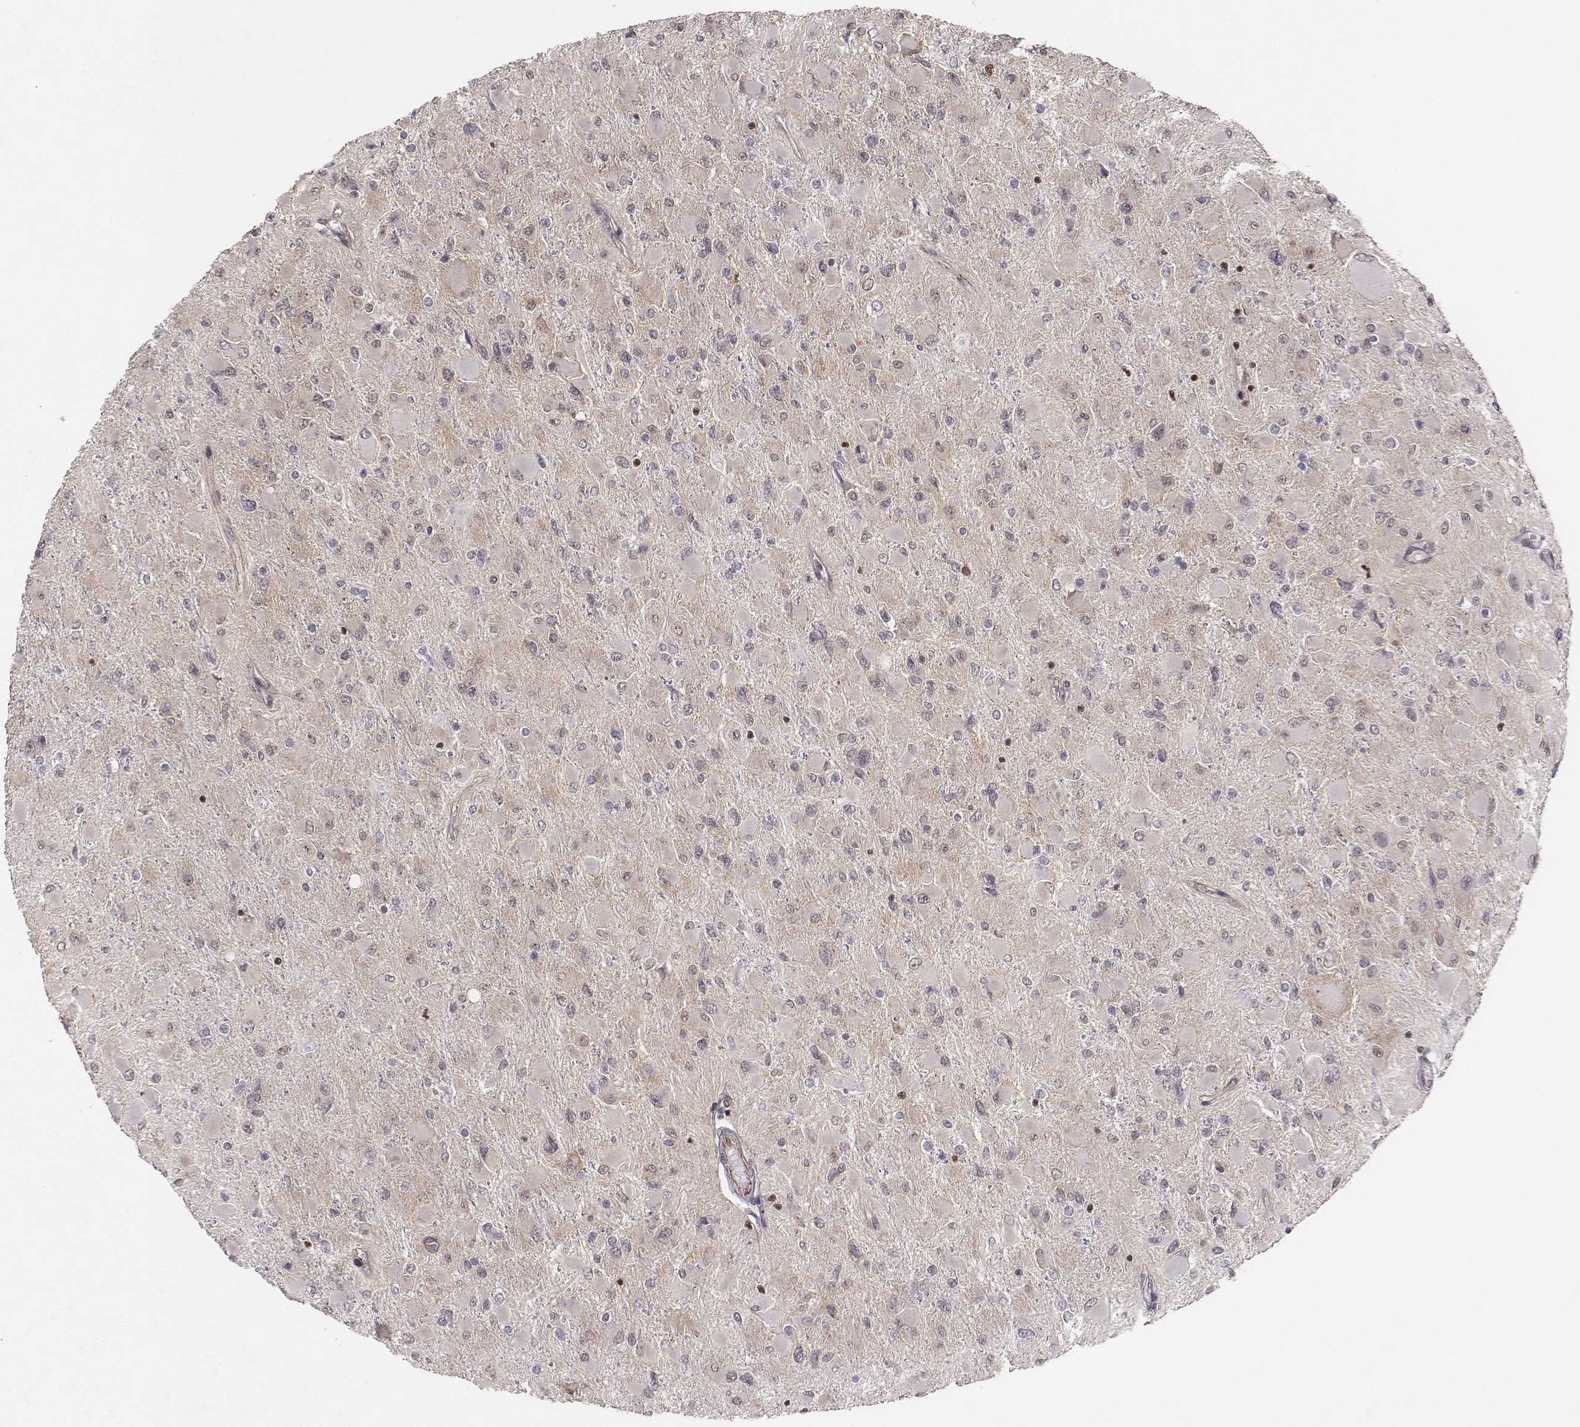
{"staining": {"intensity": "negative", "quantity": "none", "location": "none"}, "tissue": "glioma", "cell_type": "Tumor cells", "image_type": "cancer", "snomed": [{"axis": "morphology", "description": "Glioma, malignant, High grade"}, {"axis": "topography", "description": "Cerebral cortex"}], "caption": "Malignant high-grade glioma was stained to show a protein in brown. There is no significant expression in tumor cells. Nuclei are stained in blue.", "gene": "WDR59", "patient": {"sex": "female", "age": 36}}